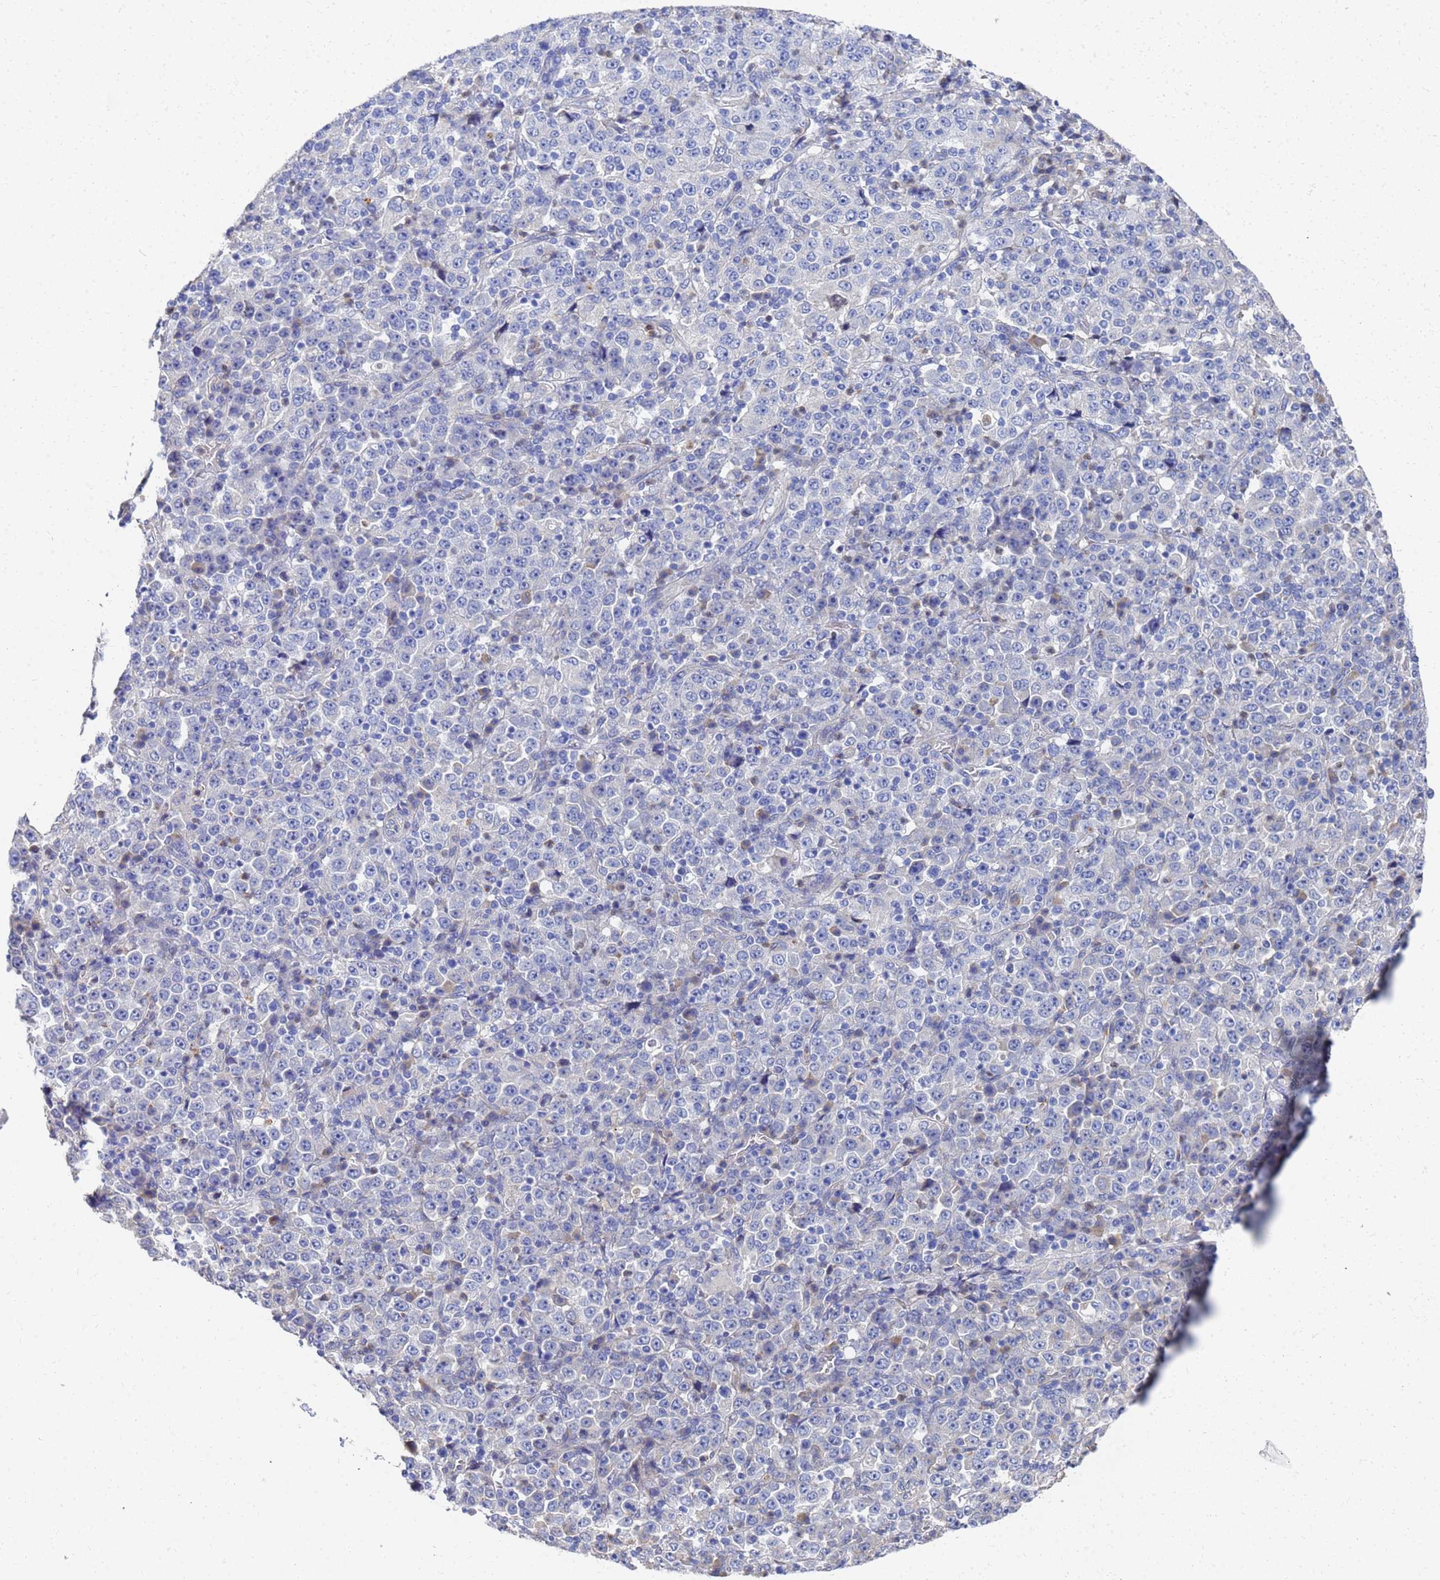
{"staining": {"intensity": "negative", "quantity": "none", "location": "none"}, "tissue": "stomach cancer", "cell_type": "Tumor cells", "image_type": "cancer", "snomed": [{"axis": "morphology", "description": "Normal tissue, NOS"}, {"axis": "morphology", "description": "Adenocarcinoma, NOS"}, {"axis": "topography", "description": "Stomach, upper"}, {"axis": "topography", "description": "Stomach"}], "caption": "Immunohistochemical staining of stomach cancer reveals no significant expression in tumor cells. (Immunohistochemistry, brightfield microscopy, high magnification).", "gene": "LBX2", "patient": {"sex": "male", "age": 59}}